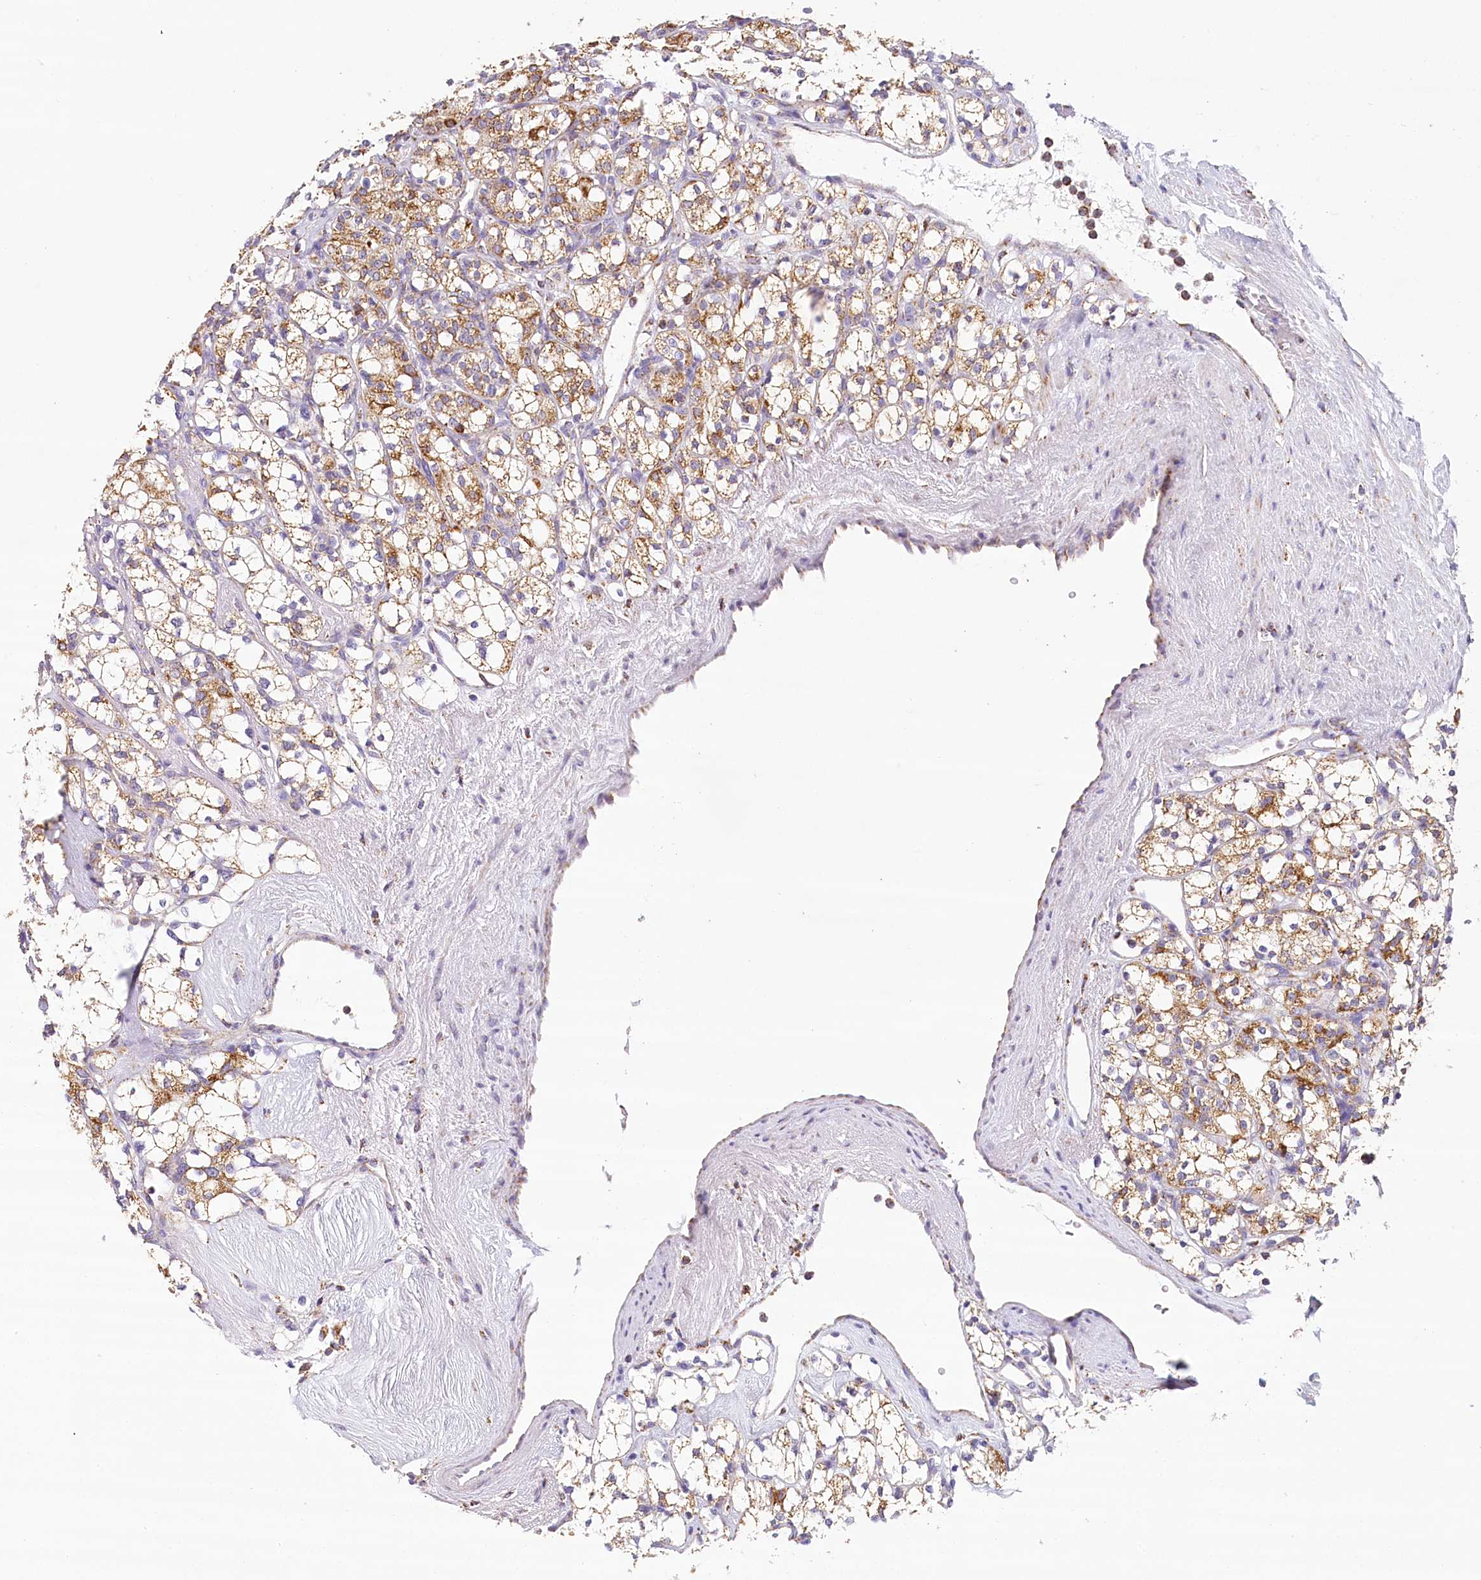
{"staining": {"intensity": "moderate", "quantity": ">75%", "location": "cytoplasmic/membranous"}, "tissue": "renal cancer", "cell_type": "Tumor cells", "image_type": "cancer", "snomed": [{"axis": "morphology", "description": "Adenocarcinoma, NOS"}, {"axis": "topography", "description": "Kidney"}], "caption": "Protein expression analysis of renal cancer exhibits moderate cytoplasmic/membranous staining in about >75% of tumor cells.", "gene": "LSS", "patient": {"sex": "male", "age": 77}}